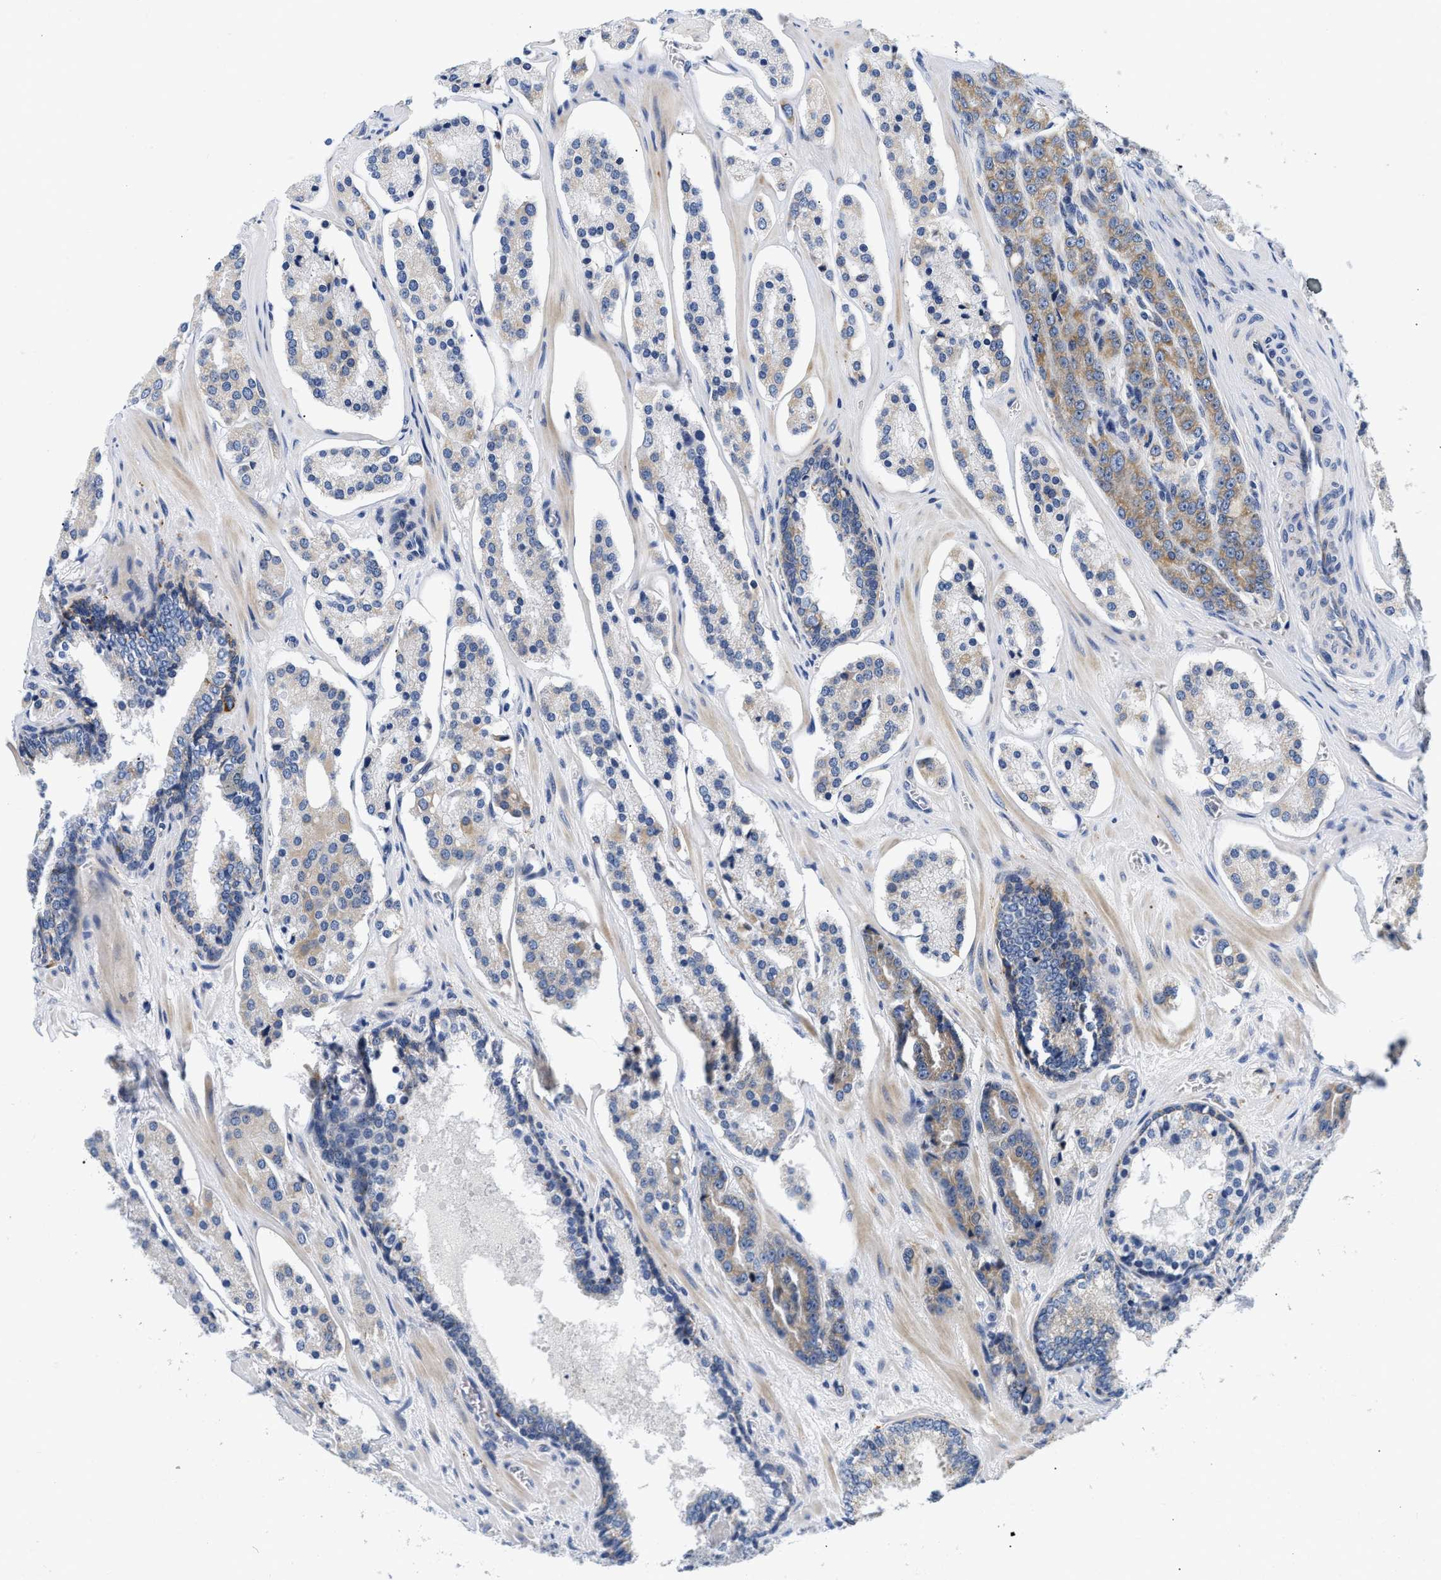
{"staining": {"intensity": "moderate", "quantity": "<25%", "location": "cytoplasmic/membranous"}, "tissue": "prostate cancer", "cell_type": "Tumor cells", "image_type": "cancer", "snomed": [{"axis": "morphology", "description": "Adenocarcinoma, High grade"}, {"axis": "topography", "description": "Prostate"}], "caption": "The immunohistochemical stain labels moderate cytoplasmic/membranous staining in tumor cells of prostate cancer (high-grade adenocarcinoma) tissue.", "gene": "PDP1", "patient": {"sex": "male", "age": 60}}